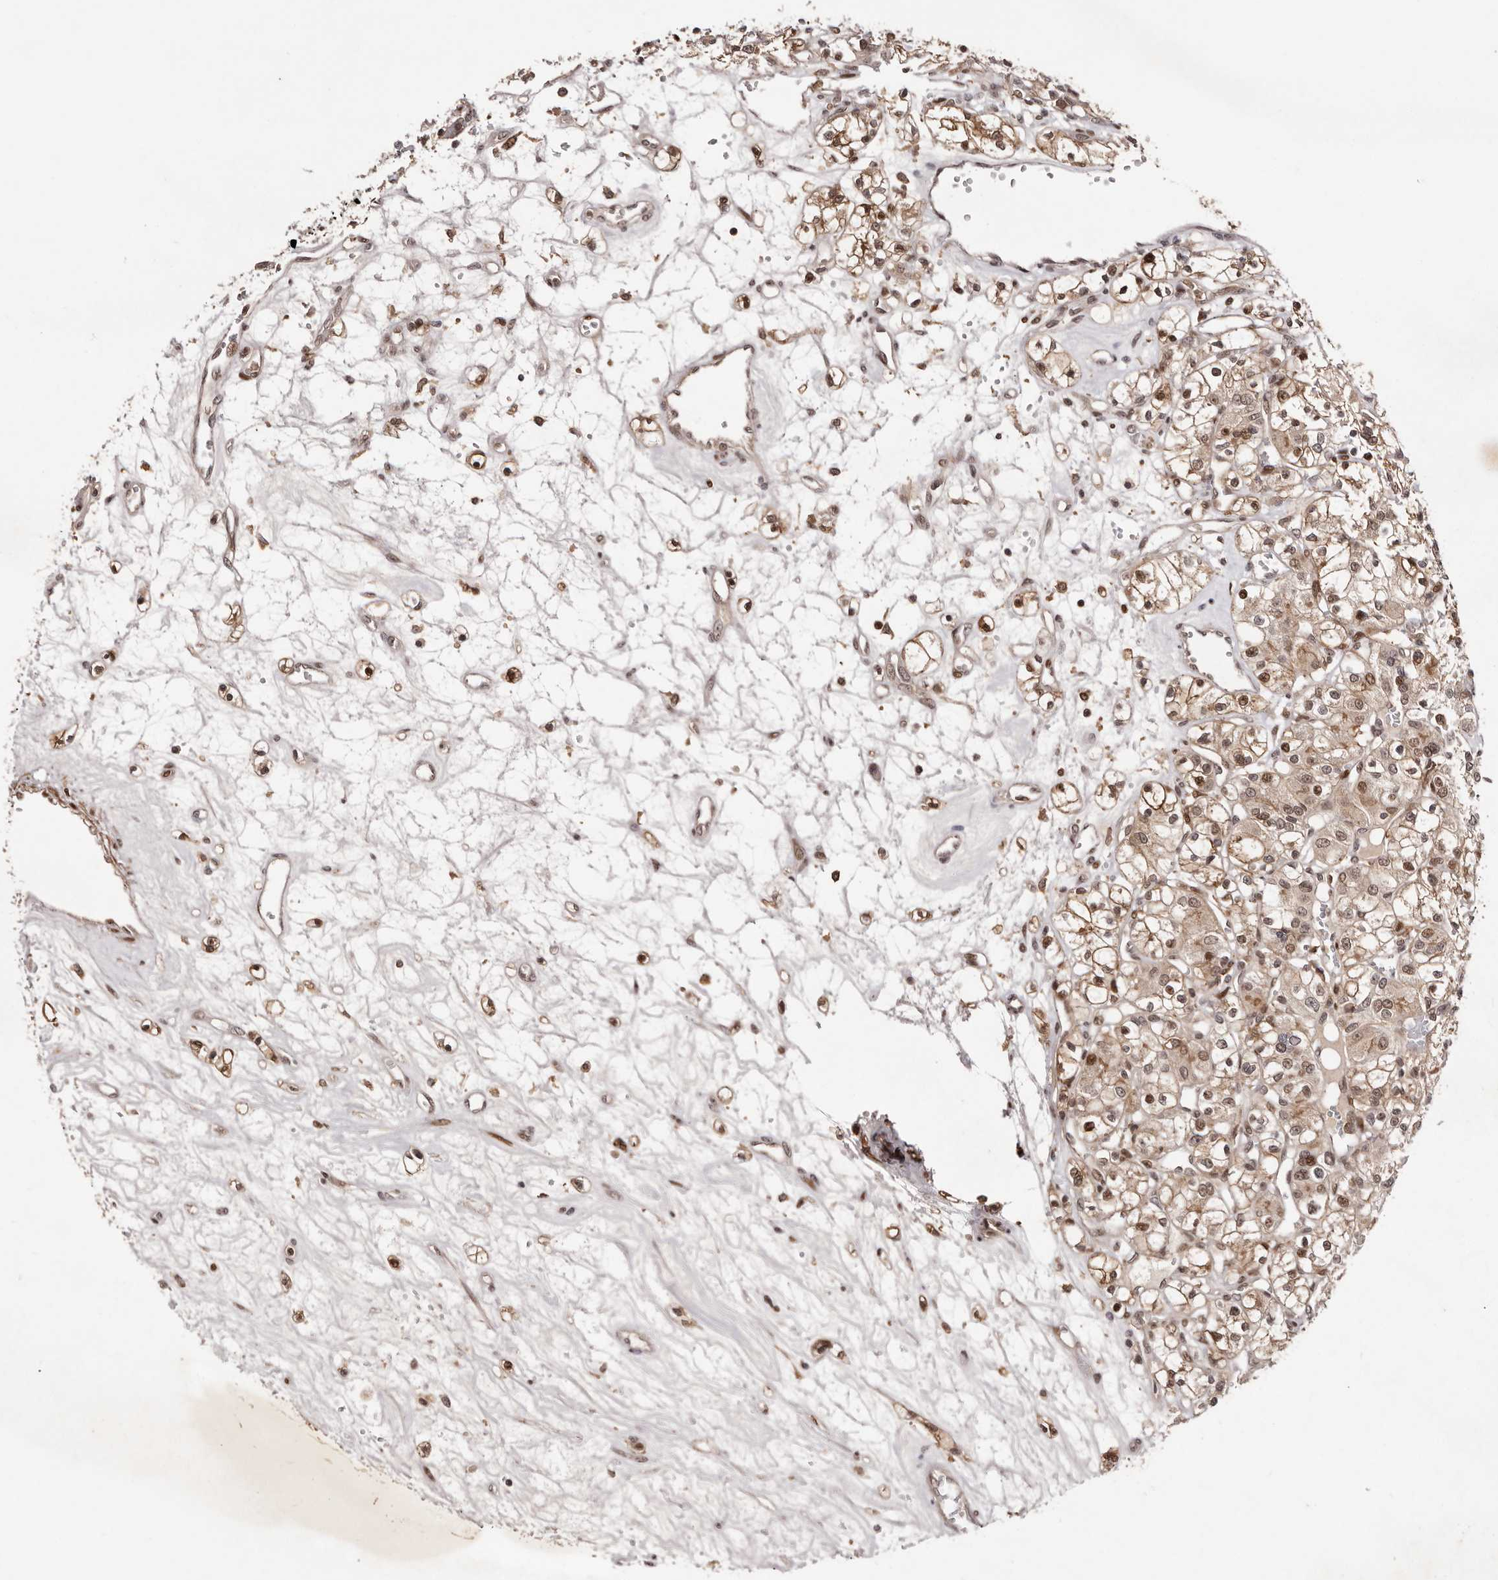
{"staining": {"intensity": "moderate", "quantity": ">75%", "location": "cytoplasmic/membranous,nuclear"}, "tissue": "renal cancer", "cell_type": "Tumor cells", "image_type": "cancer", "snomed": [{"axis": "morphology", "description": "Adenocarcinoma, NOS"}, {"axis": "topography", "description": "Kidney"}], "caption": "Renal cancer (adenocarcinoma) was stained to show a protein in brown. There is medium levels of moderate cytoplasmic/membranous and nuclear positivity in approximately >75% of tumor cells. The staining is performed using DAB (3,3'-diaminobenzidine) brown chromogen to label protein expression. The nuclei are counter-stained blue using hematoxylin.", "gene": "FBXO5", "patient": {"sex": "female", "age": 59}}